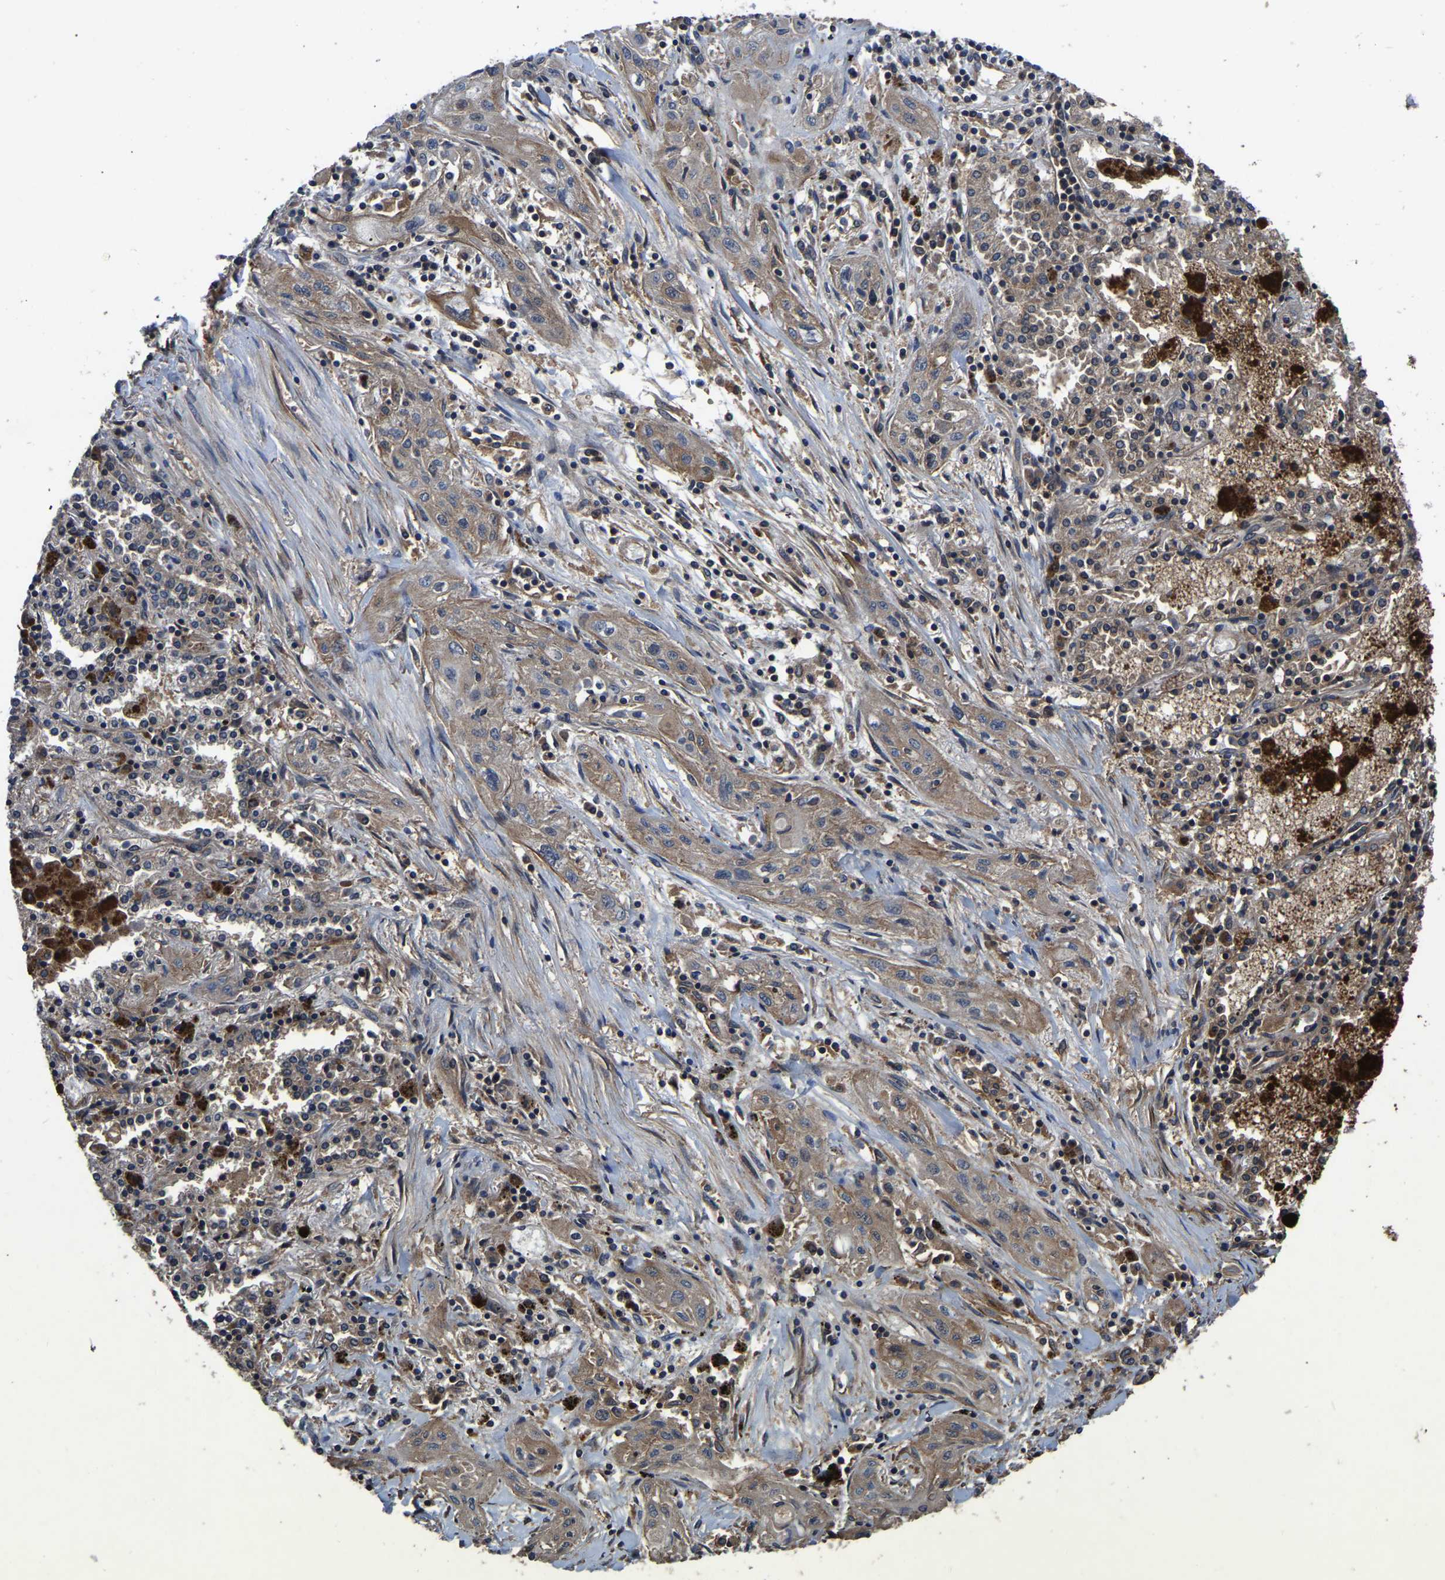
{"staining": {"intensity": "moderate", "quantity": "25%-75%", "location": "cytoplasmic/membranous"}, "tissue": "lung cancer", "cell_type": "Tumor cells", "image_type": "cancer", "snomed": [{"axis": "morphology", "description": "Squamous cell carcinoma, NOS"}, {"axis": "topography", "description": "Lung"}], "caption": "A brown stain highlights moderate cytoplasmic/membranous expression of a protein in human squamous cell carcinoma (lung) tumor cells.", "gene": "CRYZL1", "patient": {"sex": "female", "age": 47}}